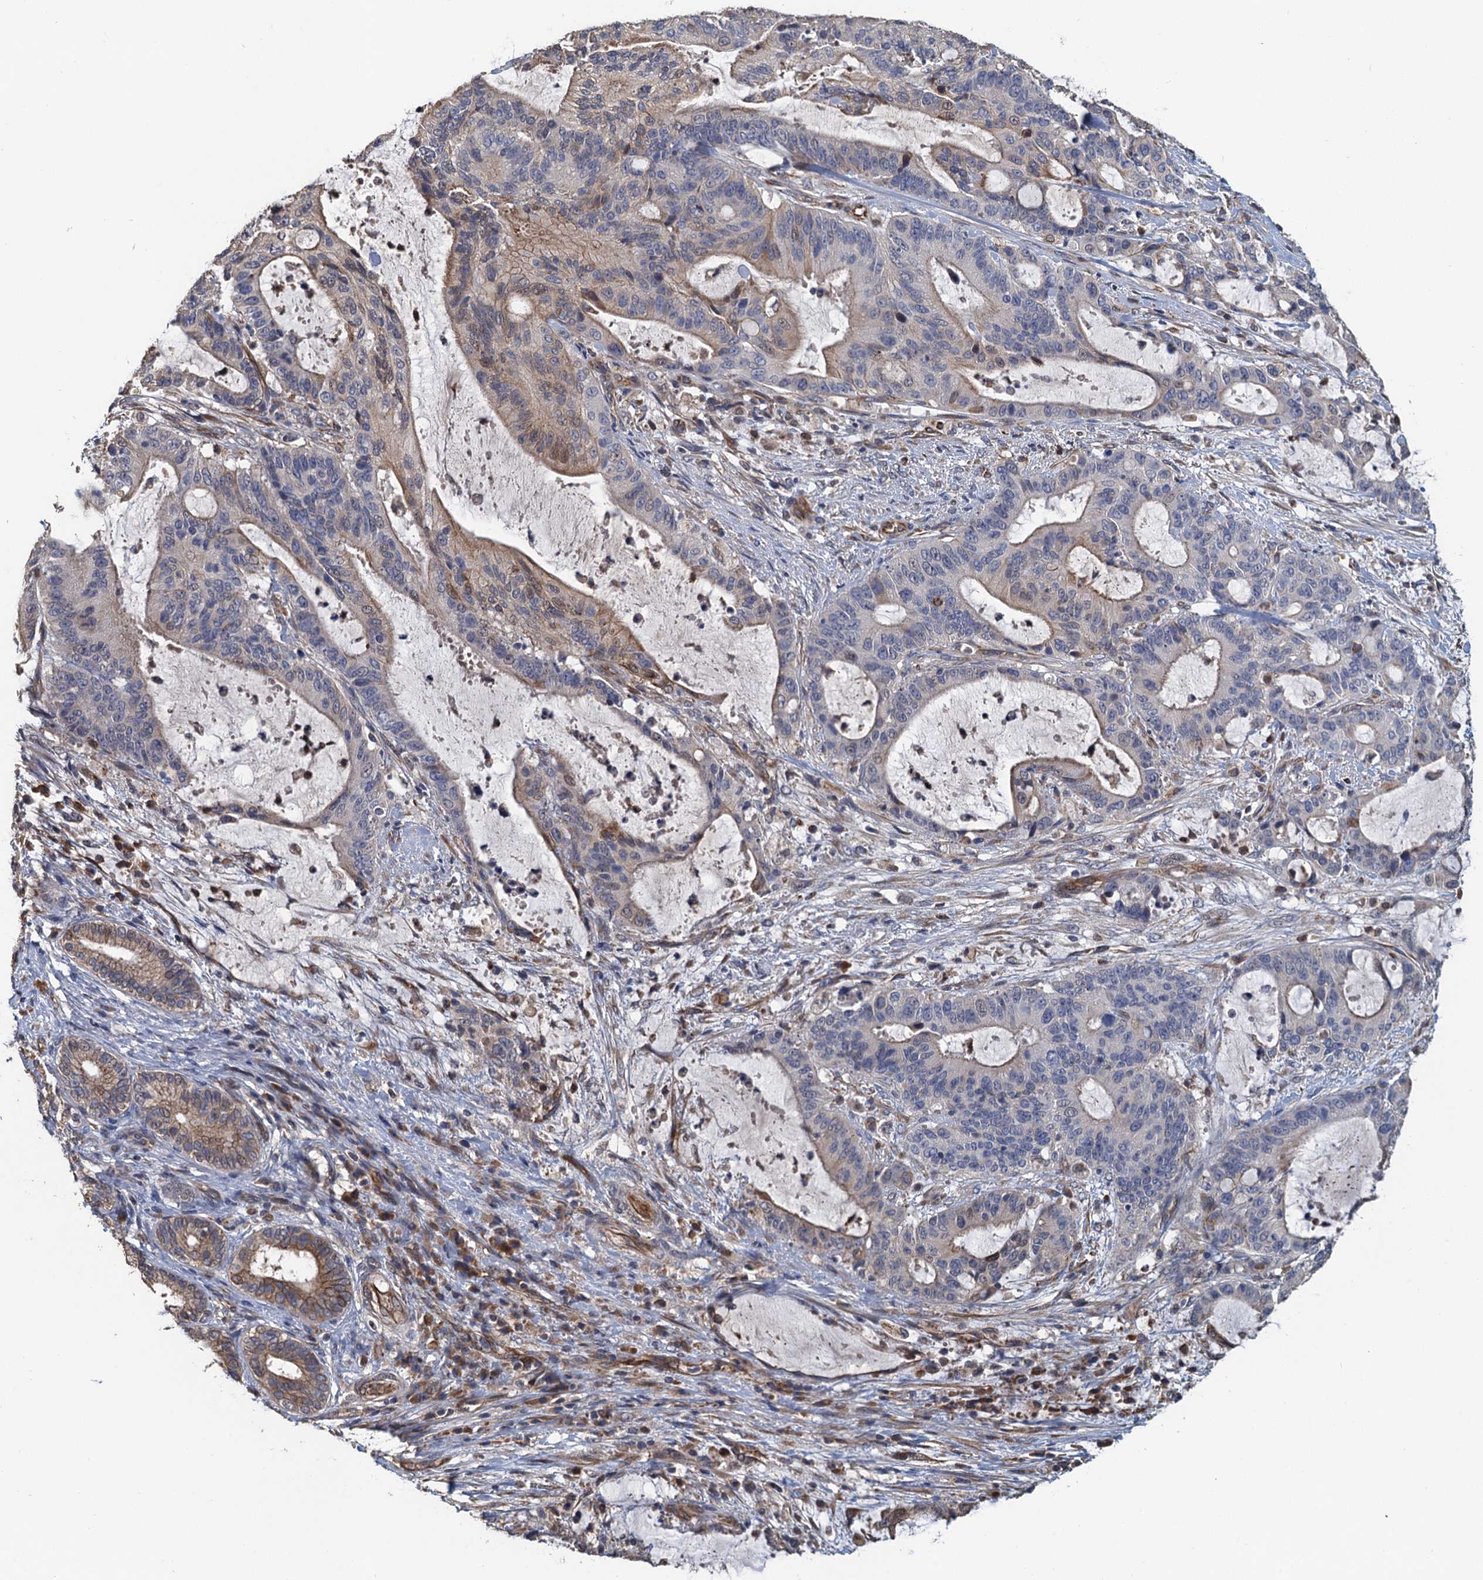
{"staining": {"intensity": "negative", "quantity": "none", "location": "none"}, "tissue": "liver cancer", "cell_type": "Tumor cells", "image_type": "cancer", "snomed": [{"axis": "morphology", "description": "Normal tissue, NOS"}, {"axis": "morphology", "description": "Cholangiocarcinoma"}, {"axis": "topography", "description": "Liver"}, {"axis": "topography", "description": "Peripheral nerve tissue"}], "caption": "Immunohistochemistry (IHC) photomicrograph of cholangiocarcinoma (liver) stained for a protein (brown), which displays no positivity in tumor cells.", "gene": "ACSBG1", "patient": {"sex": "female", "age": 73}}